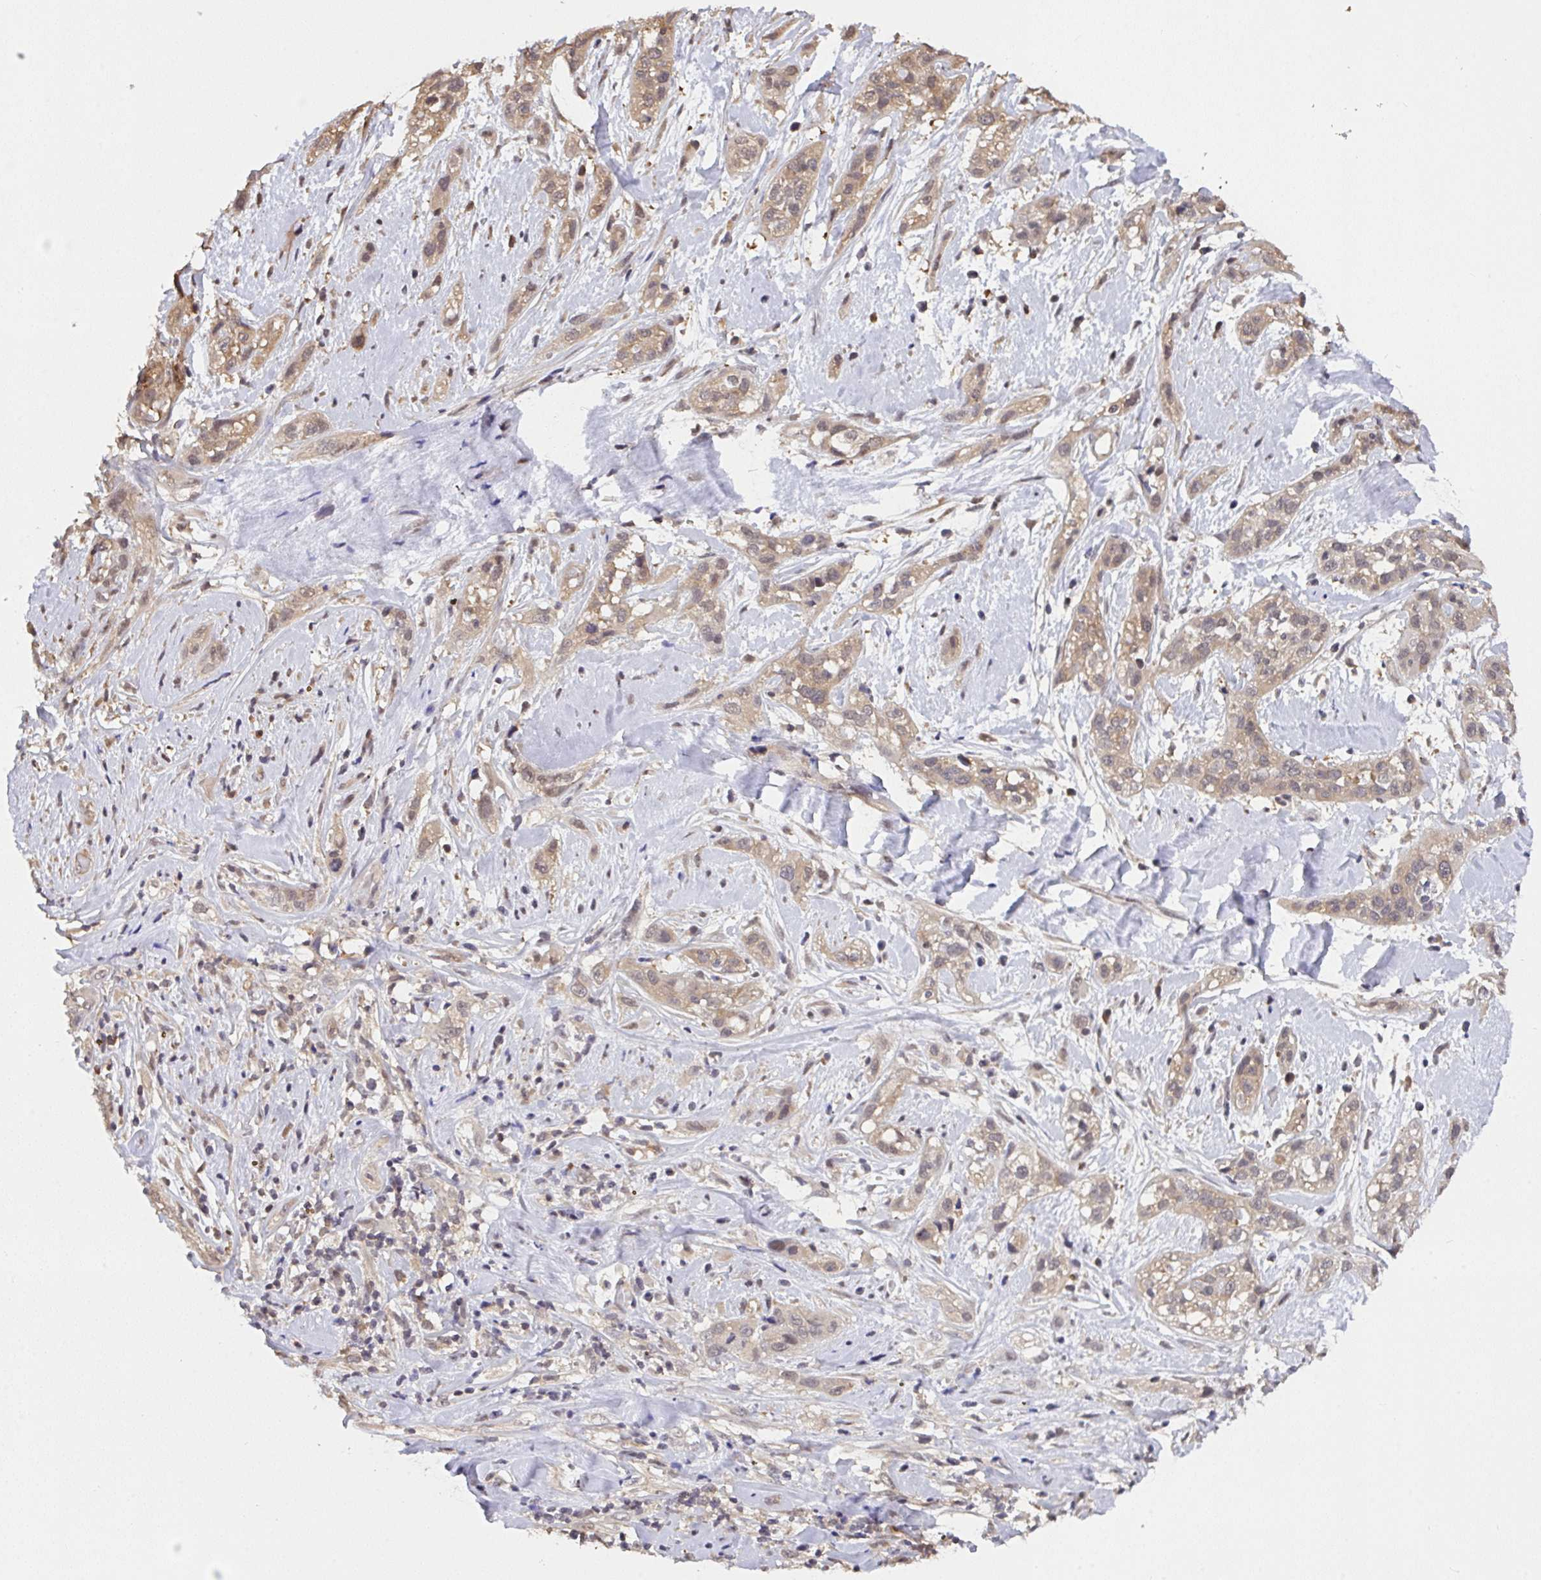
{"staining": {"intensity": "weak", "quantity": ">75%", "location": "cytoplasmic/membranous,nuclear"}, "tissue": "skin cancer", "cell_type": "Tumor cells", "image_type": "cancer", "snomed": [{"axis": "morphology", "description": "Squamous cell carcinoma, NOS"}, {"axis": "topography", "description": "Skin"}], "caption": "An image showing weak cytoplasmic/membranous and nuclear staining in approximately >75% of tumor cells in skin squamous cell carcinoma, as visualized by brown immunohistochemical staining.", "gene": "C12orf57", "patient": {"sex": "male", "age": 82}}